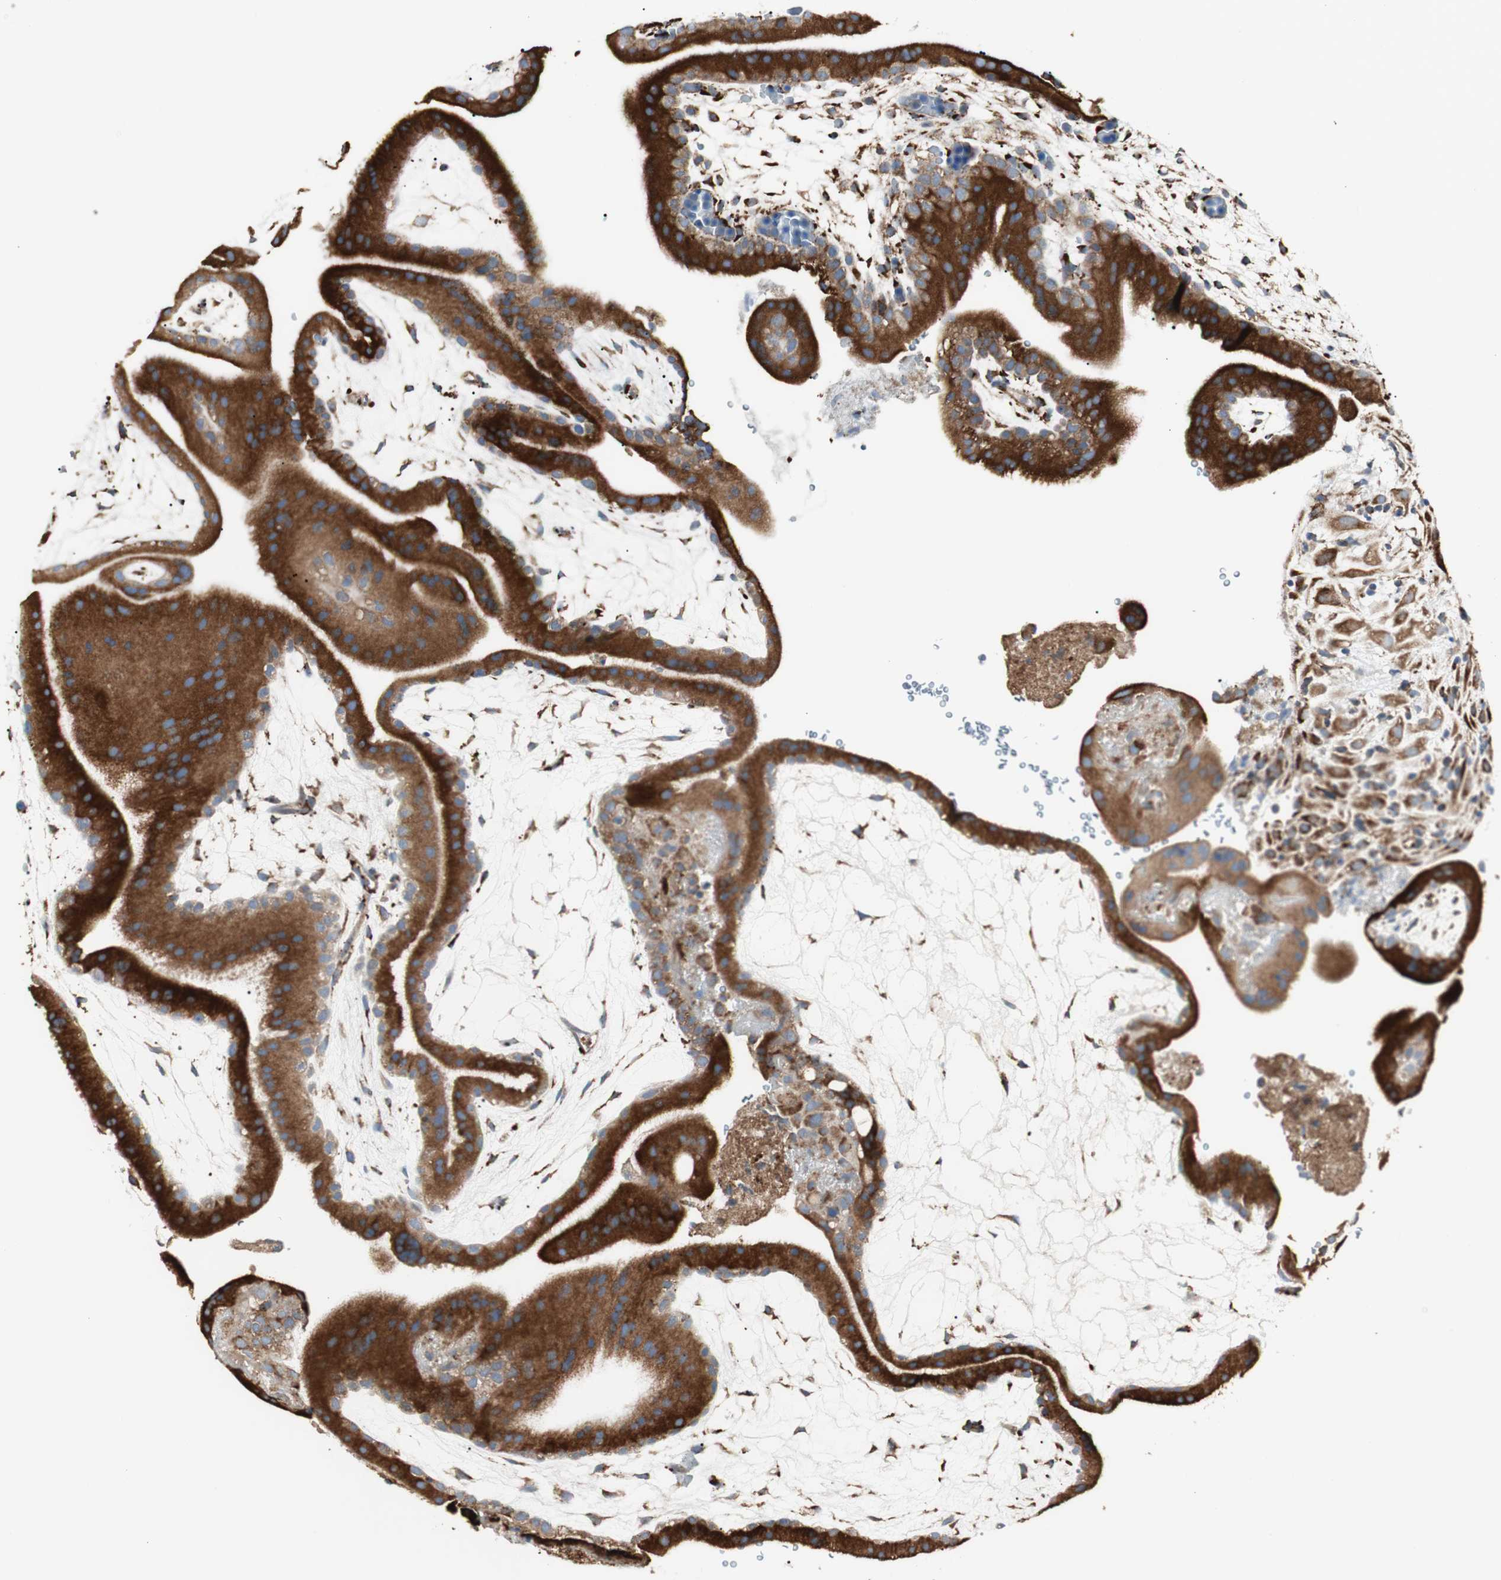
{"staining": {"intensity": "moderate", "quantity": ">75%", "location": "cytoplasmic/membranous"}, "tissue": "placenta", "cell_type": "Decidual cells", "image_type": "normal", "snomed": [{"axis": "morphology", "description": "Normal tissue, NOS"}, {"axis": "topography", "description": "Placenta"}], "caption": "Human placenta stained for a protein (brown) exhibits moderate cytoplasmic/membranous positive positivity in about >75% of decidual cells.", "gene": "HSP90B1", "patient": {"sex": "female", "age": 19}}